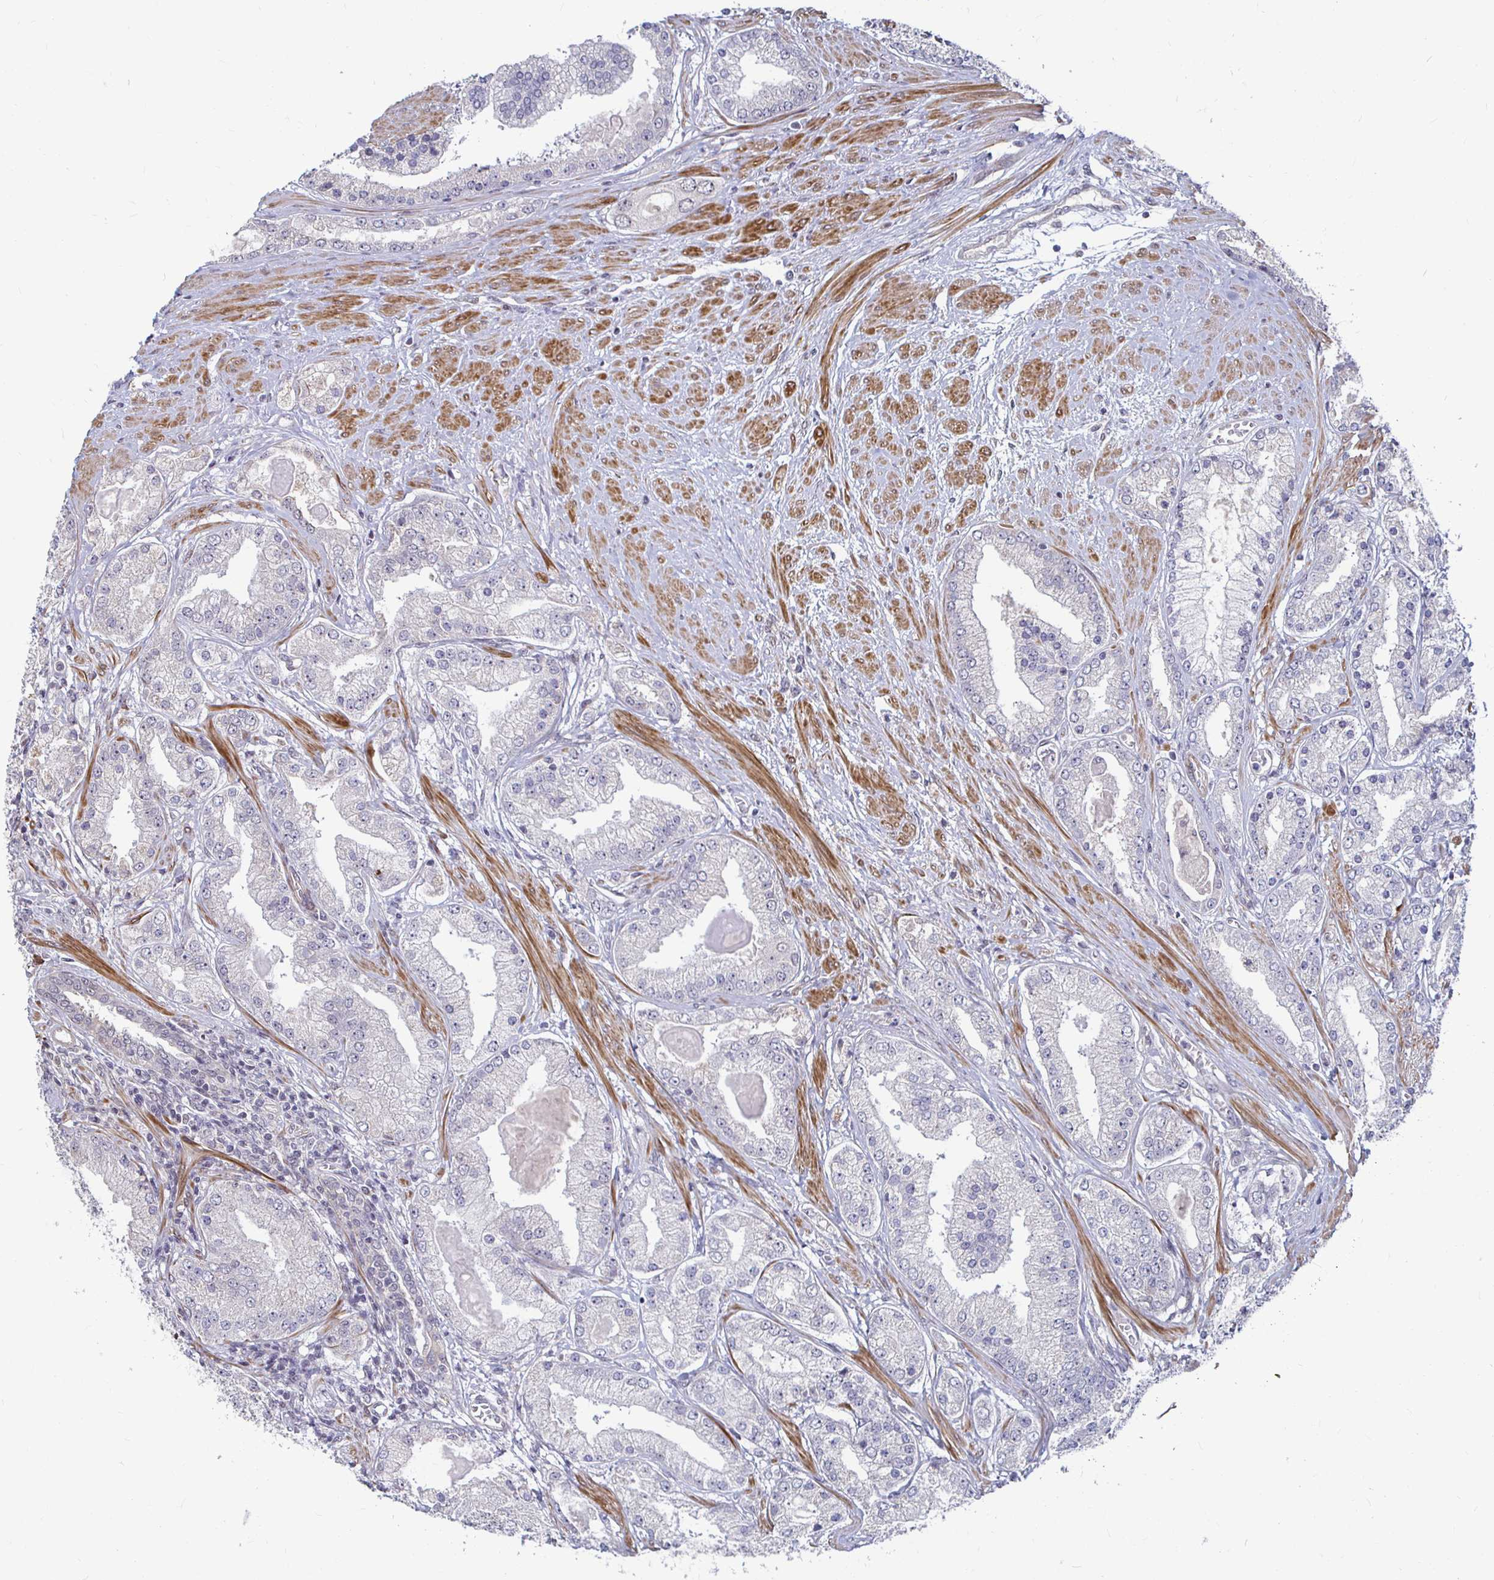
{"staining": {"intensity": "negative", "quantity": "none", "location": "none"}, "tissue": "prostate cancer", "cell_type": "Tumor cells", "image_type": "cancer", "snomed": [{"axis": "morphology", "description": "Adenocarcinoma, High grade"}, {"axis": "topography", "description": "Prostate"}], "caption": "DAB immunohistochemical staining of prostate high-grade adenocarcinoma demonstrates no significant staining in tumor cells. The staining was performed using DAB to visualize the protein expression in brown, while the nuclei were stained in blue with hematoxylin (Magnification: 20x).", "gene": "CAPN11", "patient": {"sex": "male", "age": 67}}